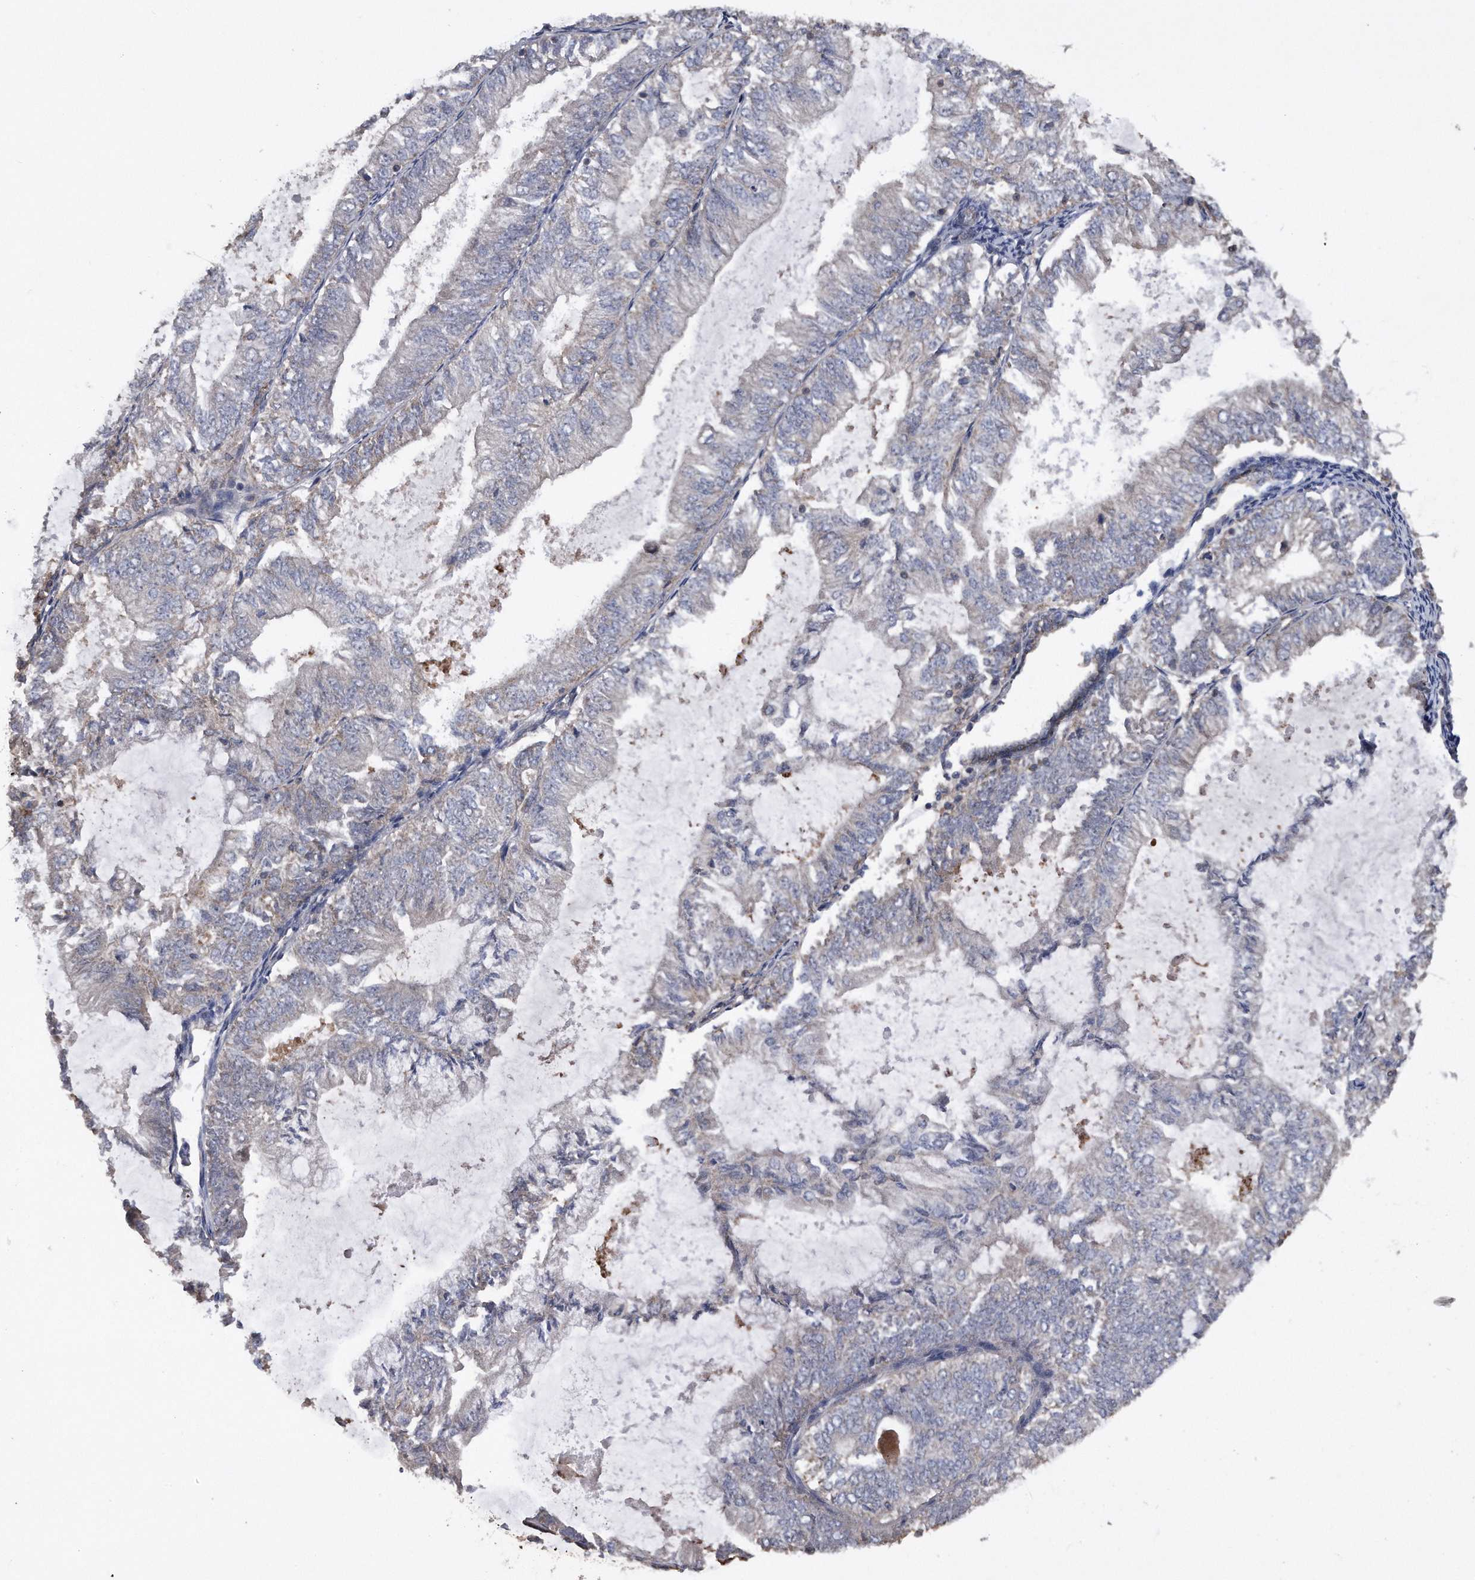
{"staining": {"intensity": "weak", "quantity": "<25%", "location": "cytoplasmic/membranous"}, "tissue": "endometrial cancer", "cell_type": "Tumor cells", "image_type": "cancer", "snomed": [{"axis": "morphology", "description": "Adenocarcinoma, NOS"}, {"axis": "topography", "description": "Endometrium"}], "caption": "This is an immunohistochemistry image of endometrial cancer. There is no positivity in tumor cells.", "gene": "KCND3", "patient": {"sex": "female", "age": 57}}